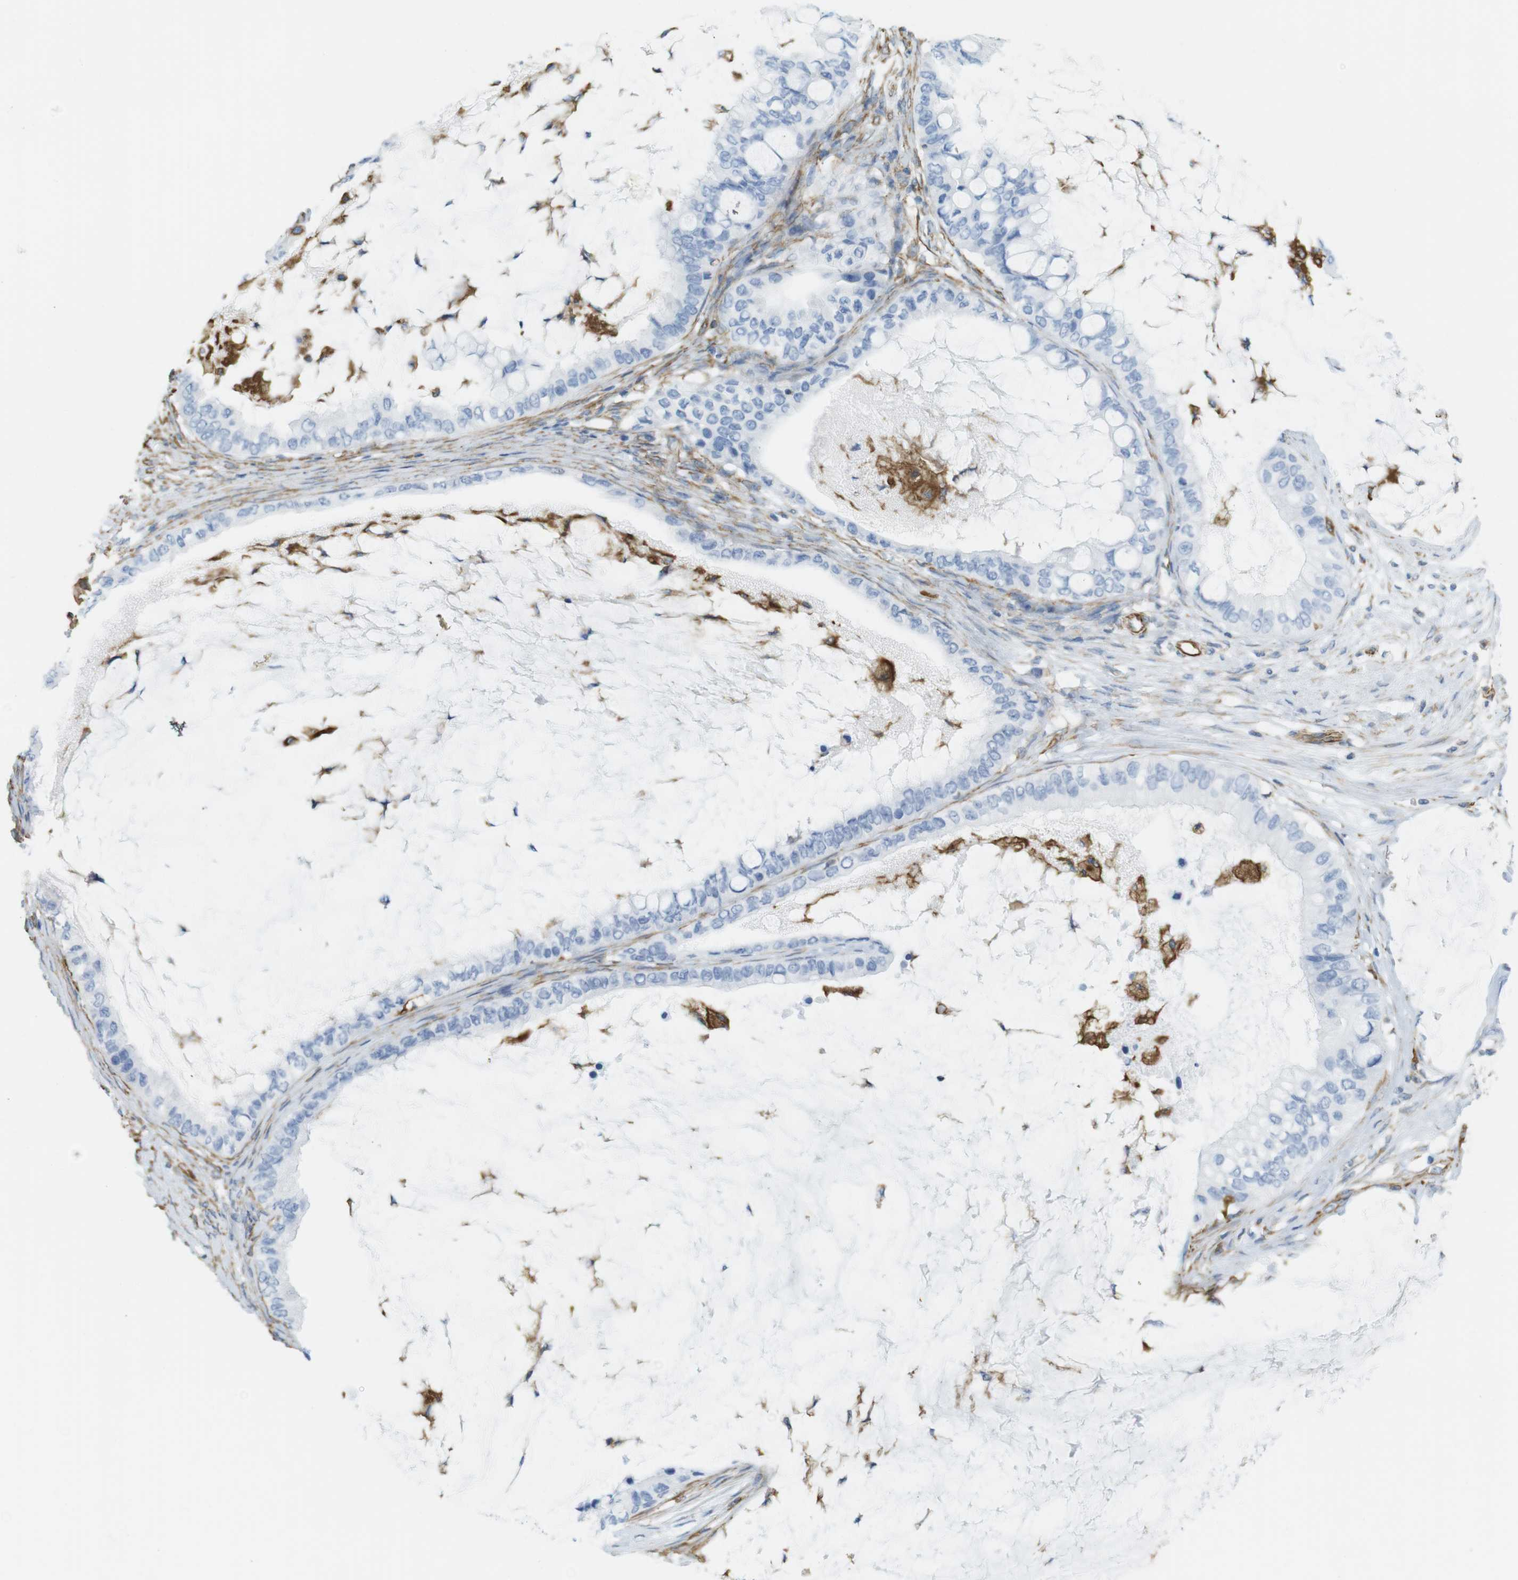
{"staining": {"intensity": "negative", "quantity": "none", "location": "none"}, "tissue": "ovarian cancer", "cell_type": "Tumor cells", "image_type": "cancer", "snomed": [{"axis": "morphology", "description": "Cystadenocarcinoma, mucinous, NOS"}, {"axis": "topography", "description": "Ovary"}], "caption": "Tumor cells are negative for brown protein staining in ovarian cancer. (Stains: DAB (3,3'-diaminobenzidine) immunohistochemistry (IHC) with hematoxylin counter stain, Microscopy: brightfield microscopy at high magnification).", "gene": "MS4A10", "patient": {"sex": "female", "age": 80}}